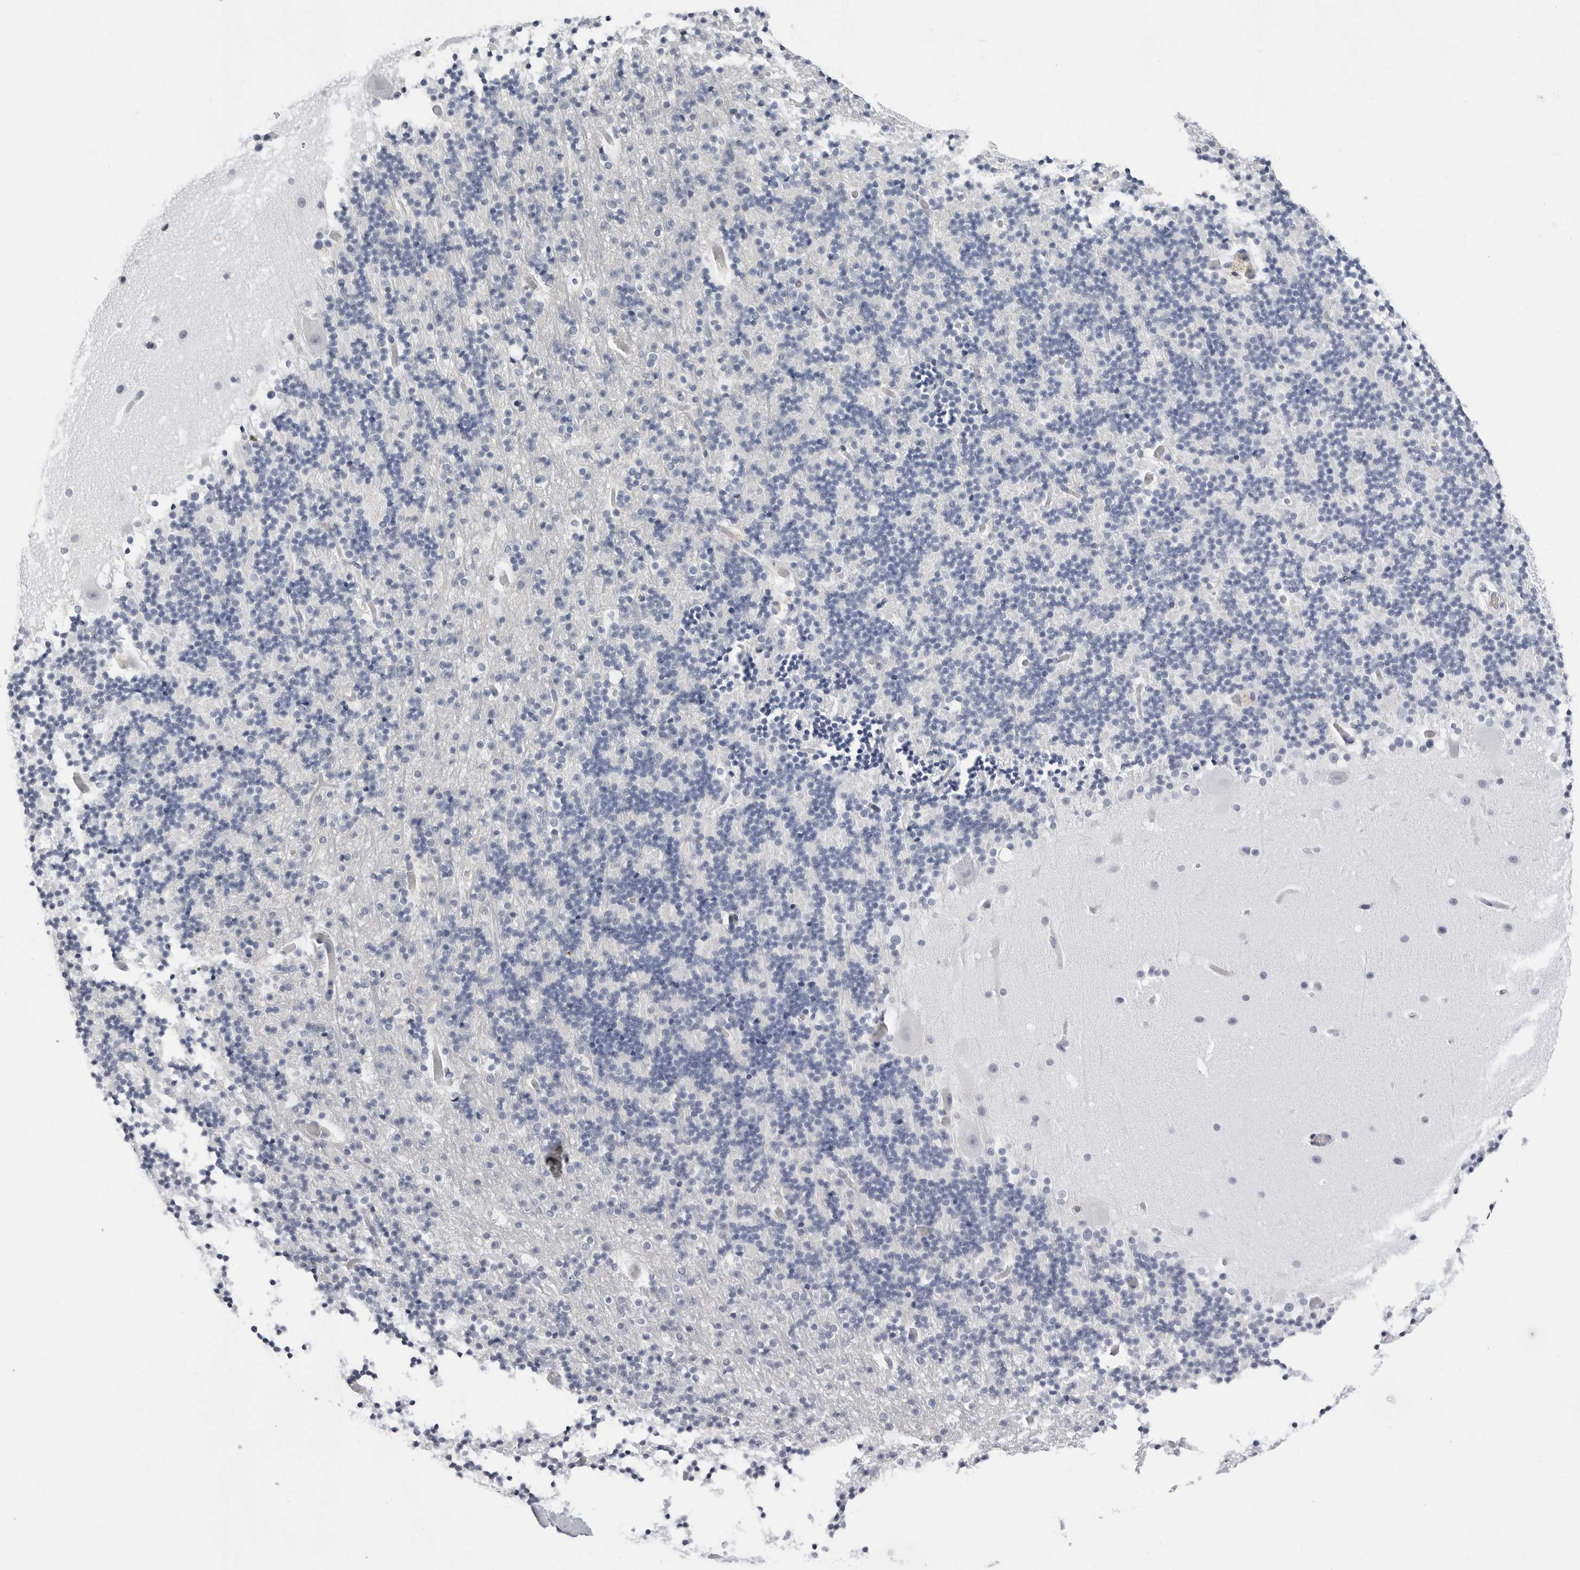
{"staining": {"intensity": "negative", "quantity": "none", "location": "none"}, "tissue": "cerebellum", "cell_type": "Cells in granular layer", "image_type": "normal", "snomed": [{"axis": "morphology", "description": "Normal tissue, NOS"}, {"axis": "topography", "description": "Cerebellum"}], "caption": "Protein analysis of unremarkable cerebellum reveals no significant expression in cells in granular layer.", "gene": "ERICH3", "patient": {"sex": "male", "age": 57}}